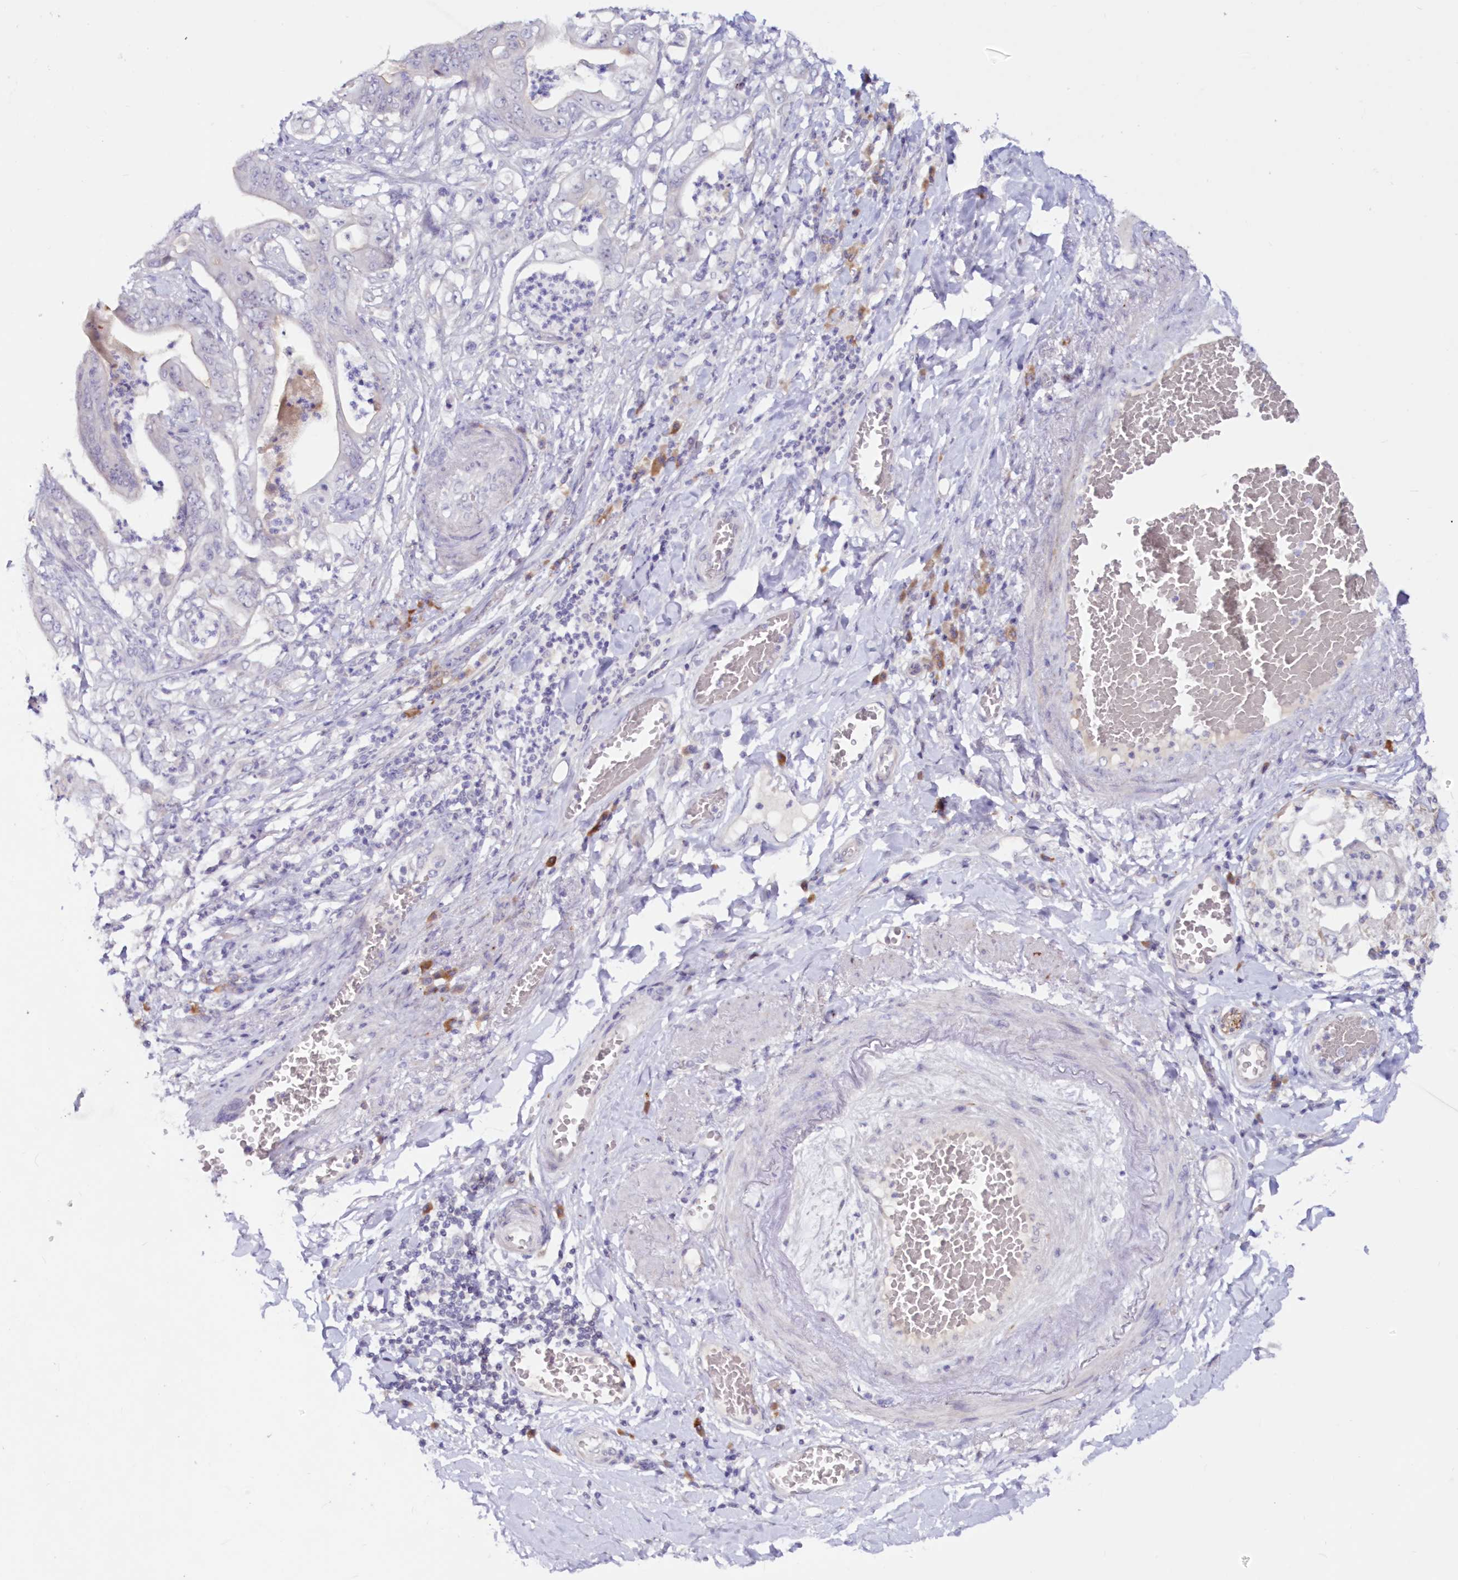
{"staining": {"intensity": "negative", "quantity": "none", "location": "none"}, "tissue": "stomach cancer", "cell_type": "Tumor cells", "image_type": "cancer", "snomed": [{"axis": "morphology", "description": "Adenocarcinoma, NOS"}, {"axis": "topography", "description": "Stomach"}], "caption": "The IHC micrograph has no significant positivity in tumor cells of stomach cancer (adenocarcinoma) tissue.", "gene": "SNED1", "patient": {"sex": "female", "age": 73}}